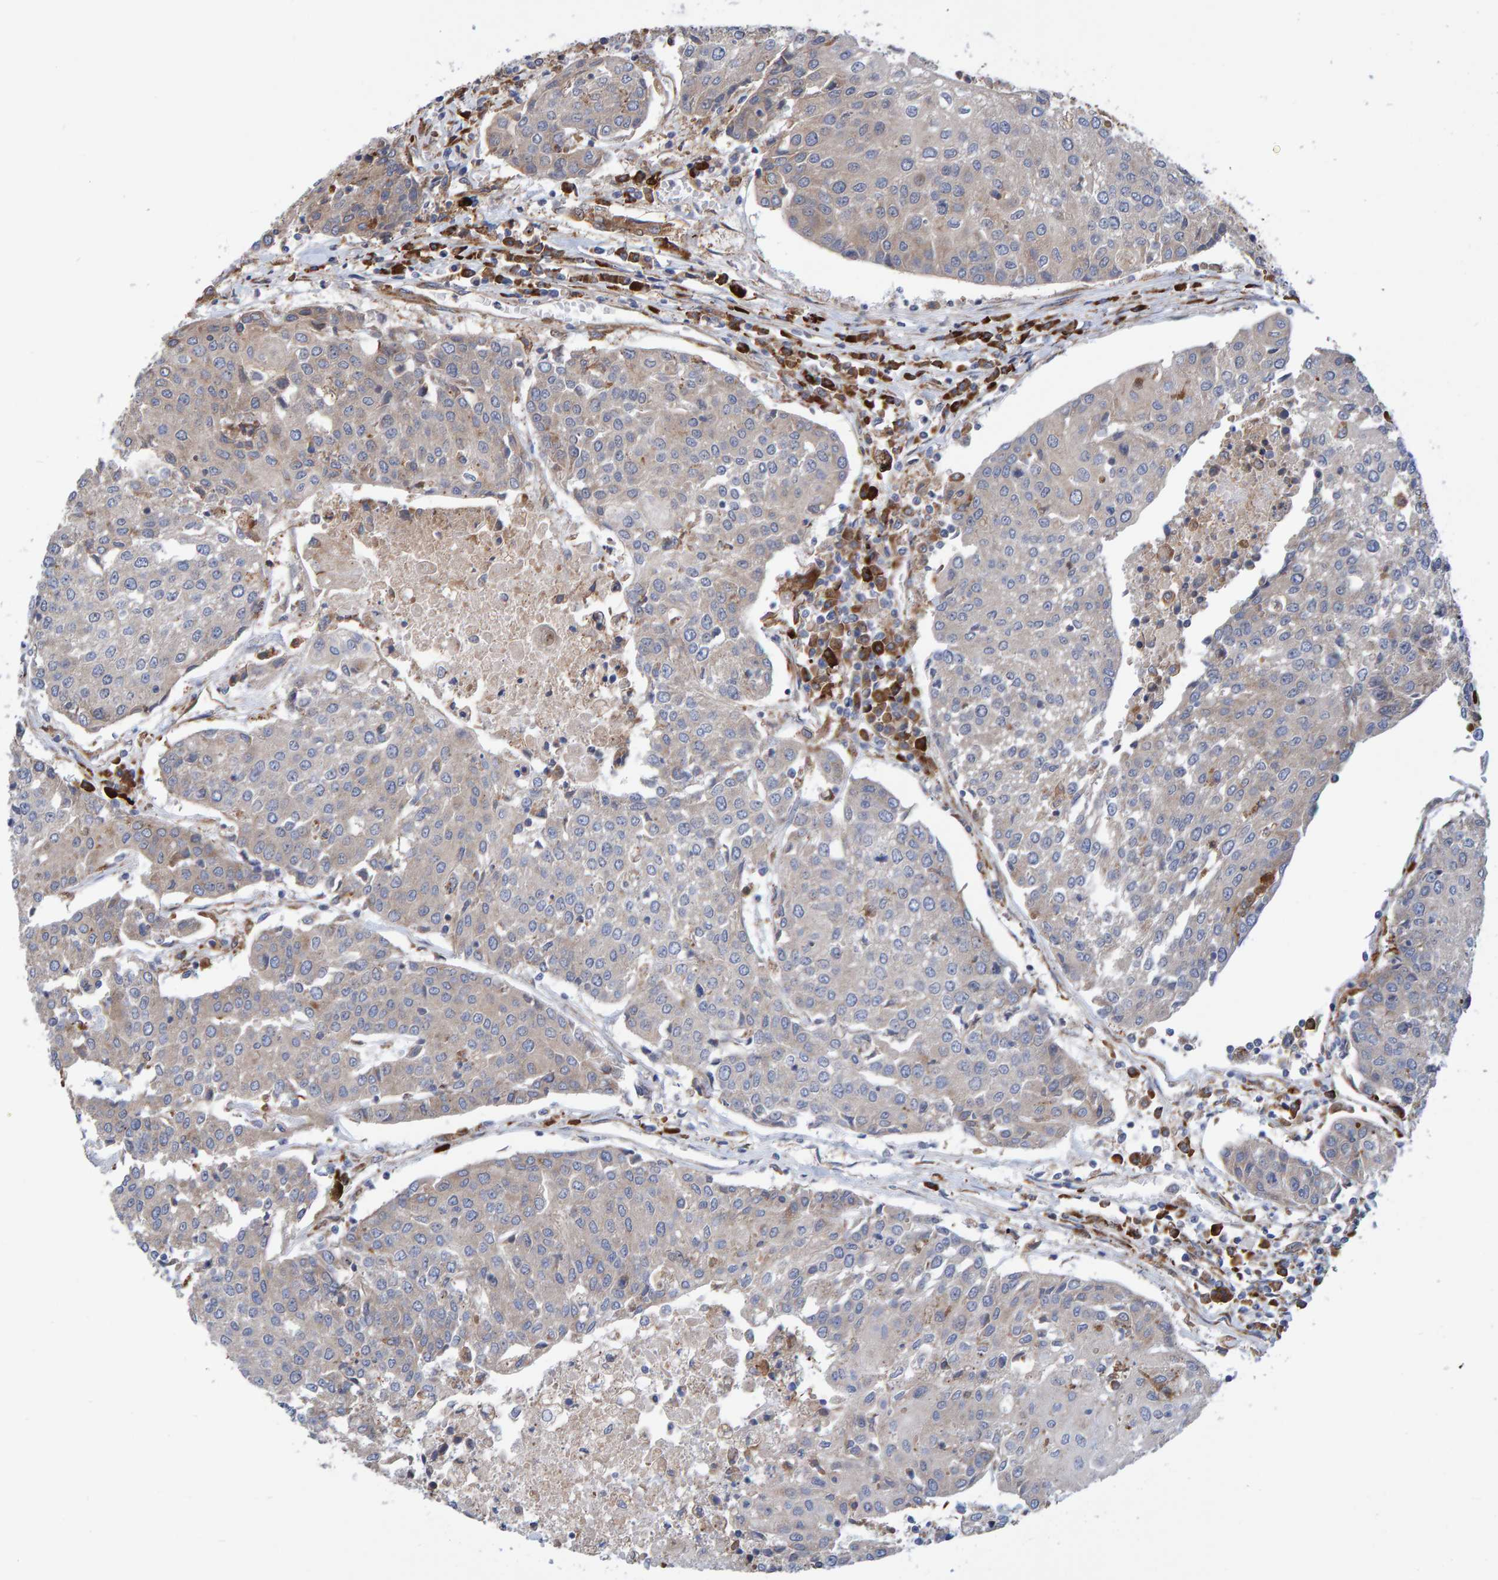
{"staining": {"intensity": "weak", "quantity": "<25%", "location": "cytoplasmic/membranous"}, "tissue": "urothelial cancer", "cell_type": "Tumor cells", "image_type": "cancer", "snomed": [{"axis": "morphology", "description": "Urothelial carcinoma, High grade"}, {"axis": "topography", "description": "Urinary bladder"}], "caption": "This is an immunohistochemistry (IHC) histopathology image of human urothelial cancer. There is no staining in tumor cells.", "gene": "KIAA0753", "patient": {"sex": "female", "age": 85}}